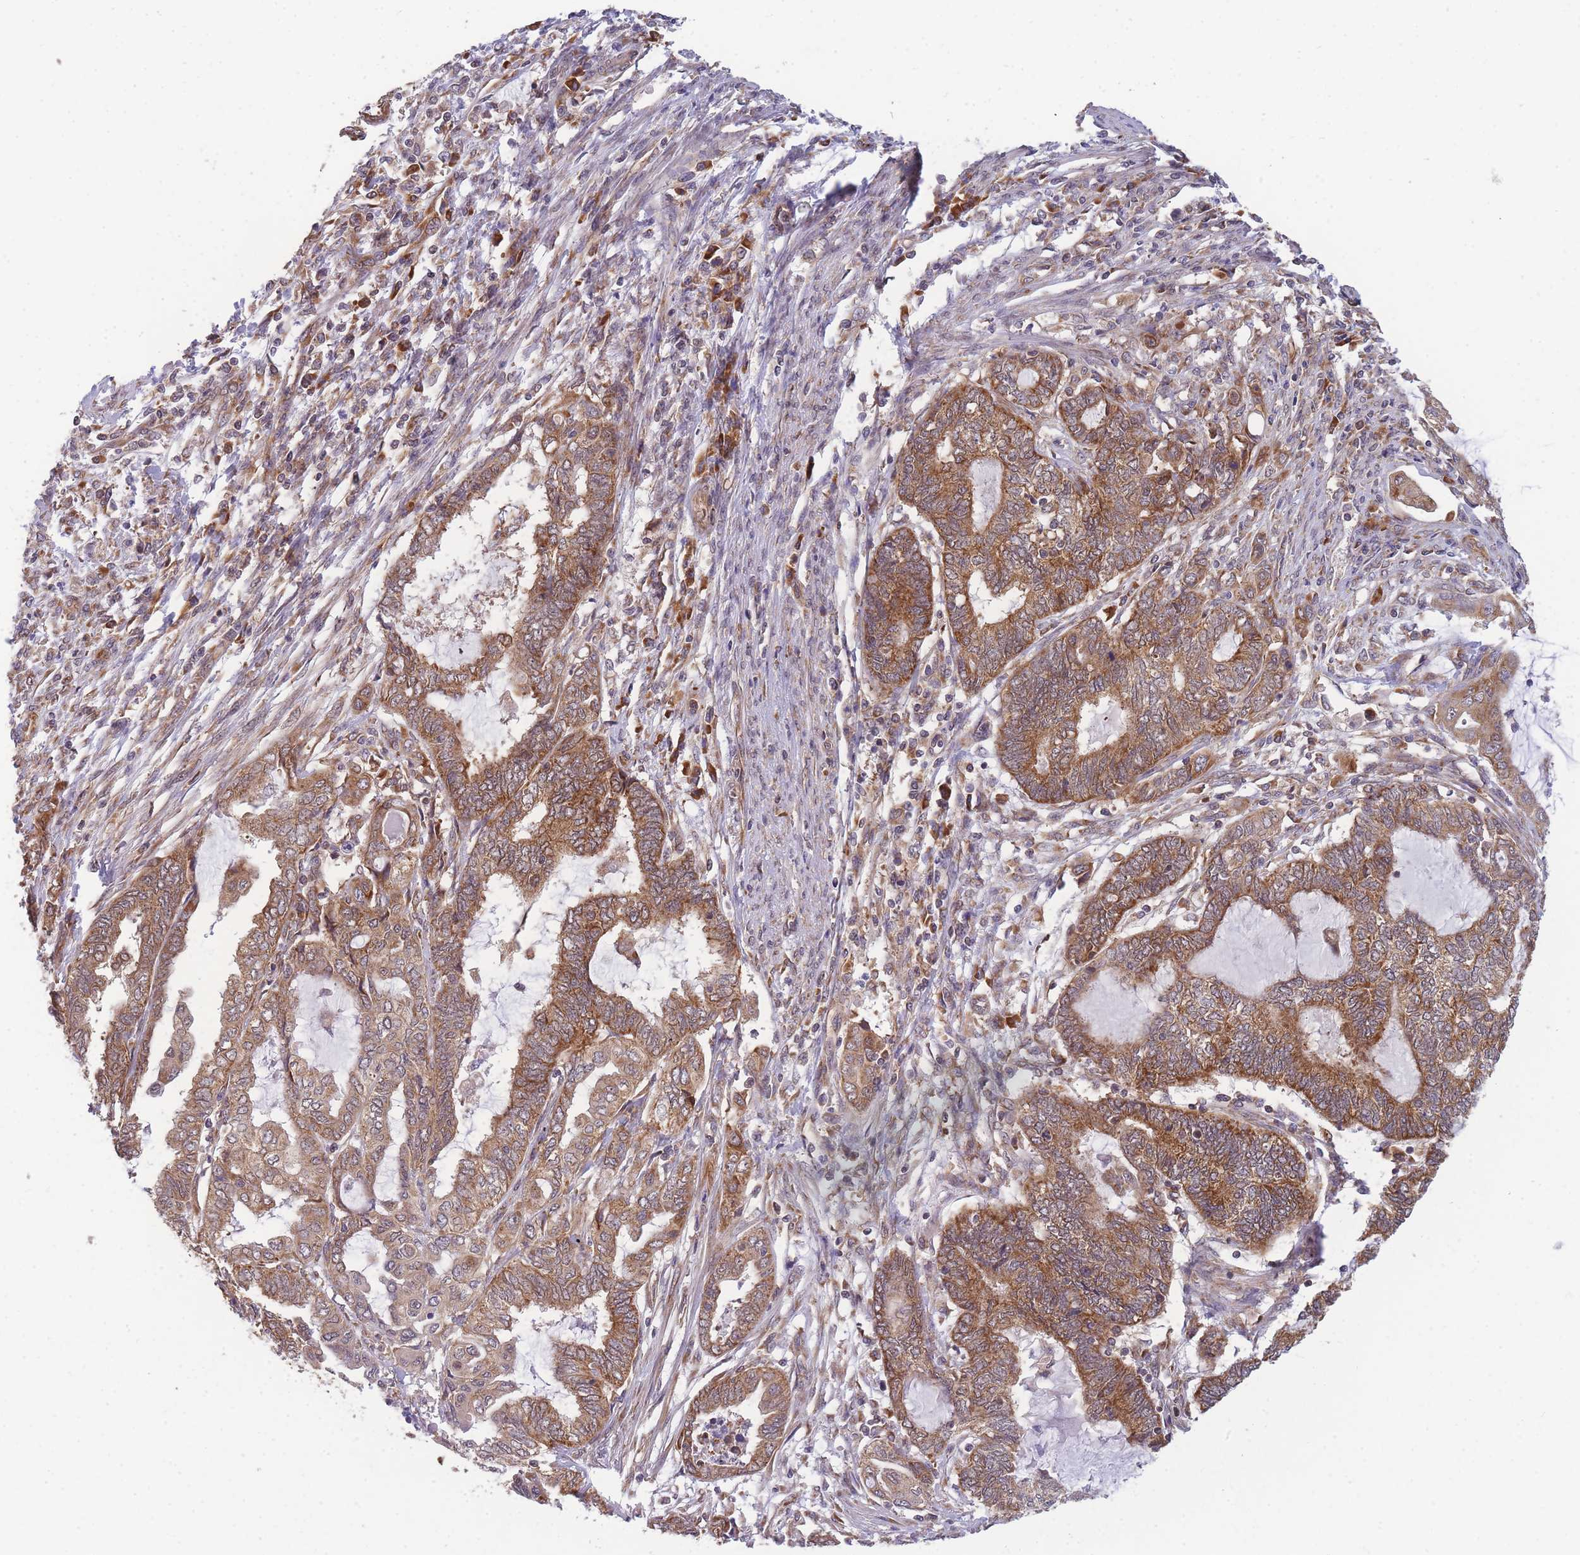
{"staining": {"intensity": "moderate", "quantity": ">75%", "location": "cytoplasmic/membranous"}, "tissue": "endometrial cancer", "cell_type": "Tumor cells", "image_type": "cancer", "snomed": [{"axis": "morphology", "description": "Adenocarcinoma, NOS"}, {"axis": "topography", "description": "Uterus"}, {"axis": "topography", "description": "Endometrium"}], "caption": "Endometrial cancer (adenocarcinoma) tissue shows moderate cytoplasmic/membranous staining in about >75% of tumor cells, visualized by immunohistochemistry.", "gene": "MRPL23", "patient": {"sex": "female", "age": 70}}